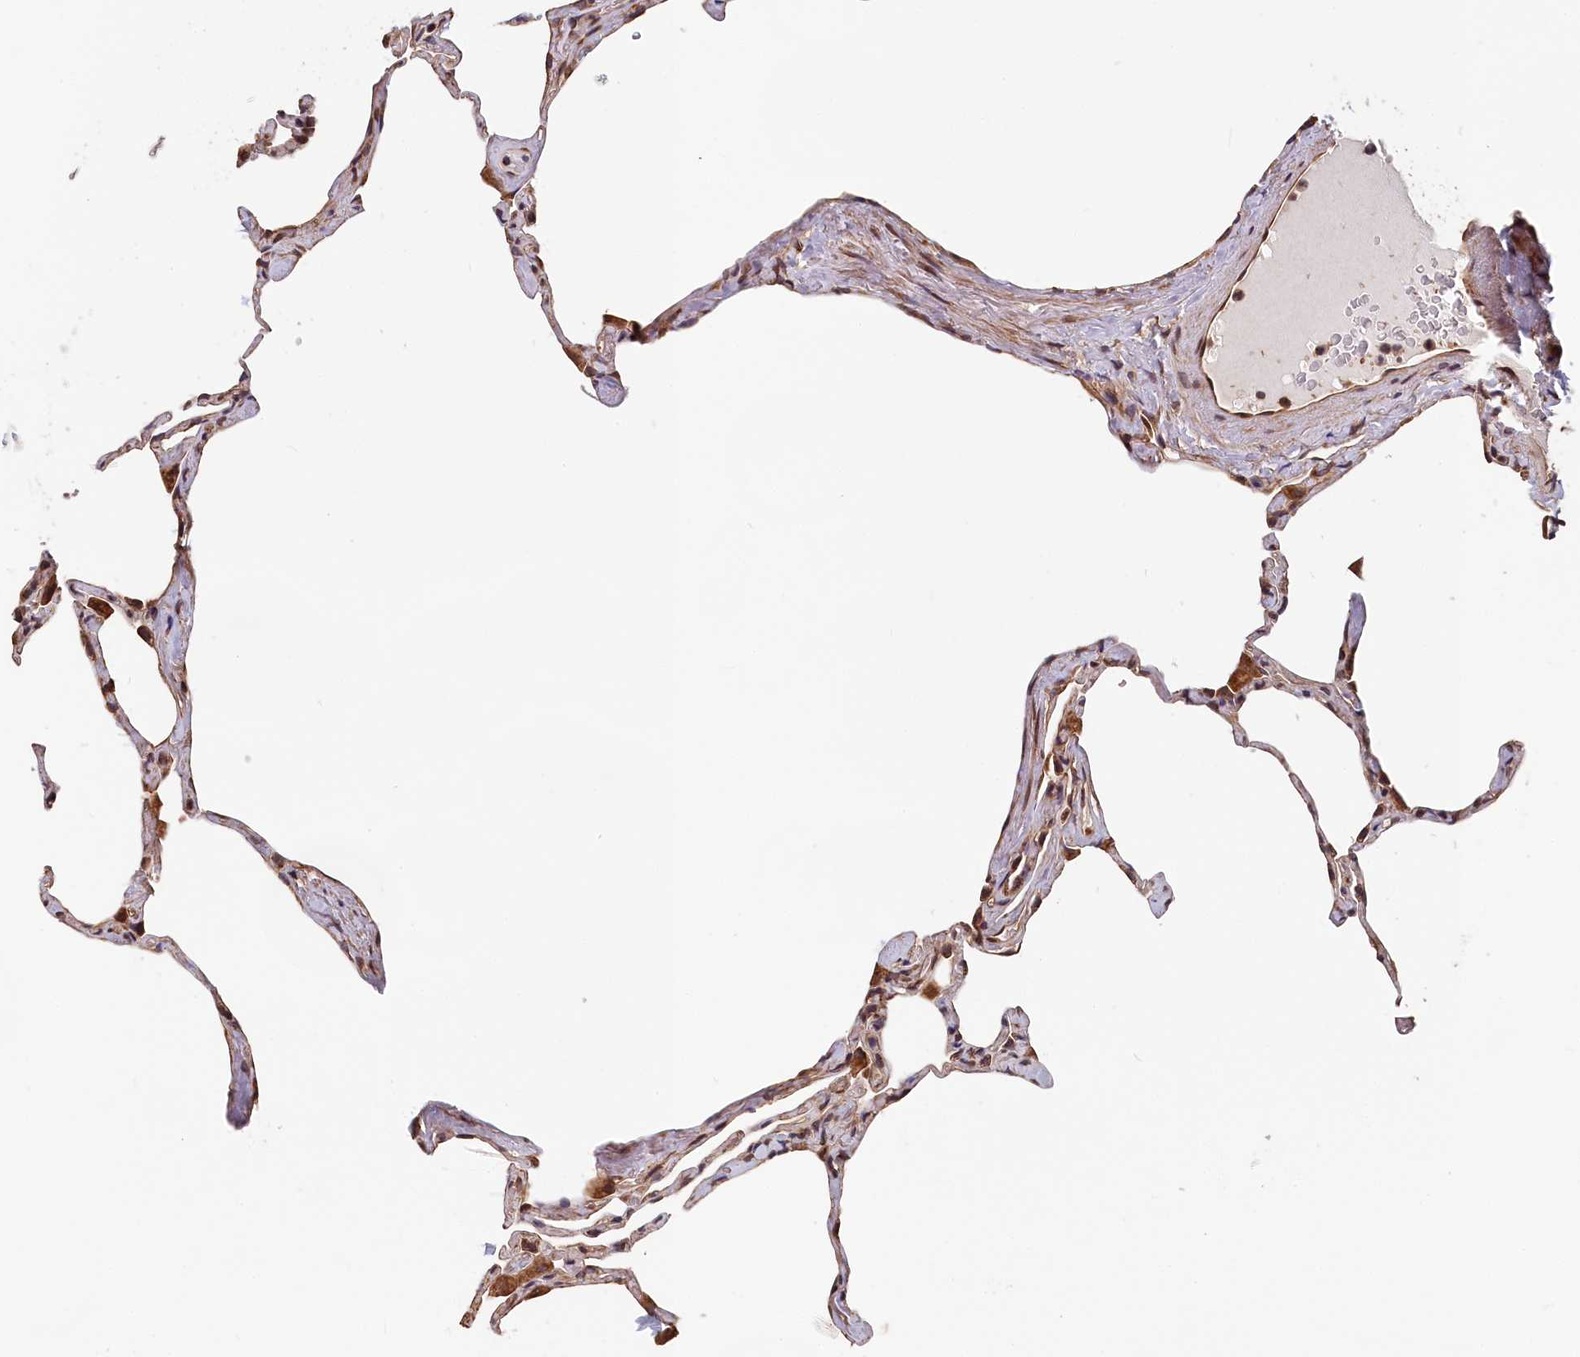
{"staining": {"intensity": "moderate", "quantity": "<25%", "location": "cytoplasmic/membranous"}, "tissue": "lung", "cell_type": "Alveolar cells", "image_type": "normal", "snomed": [{"axis": "morphology", "description": "Normal tissue, NOS"}, {"axis": "topography", "description": "Lung"}], "caption": "Protein expression analysis of unremarkable human lung reveals moderate cytoplasmic/membranous staining in about <25% of alveolar cells.", "gene": "TMEM116", "patient": {"sex": "male", "age": 65}}